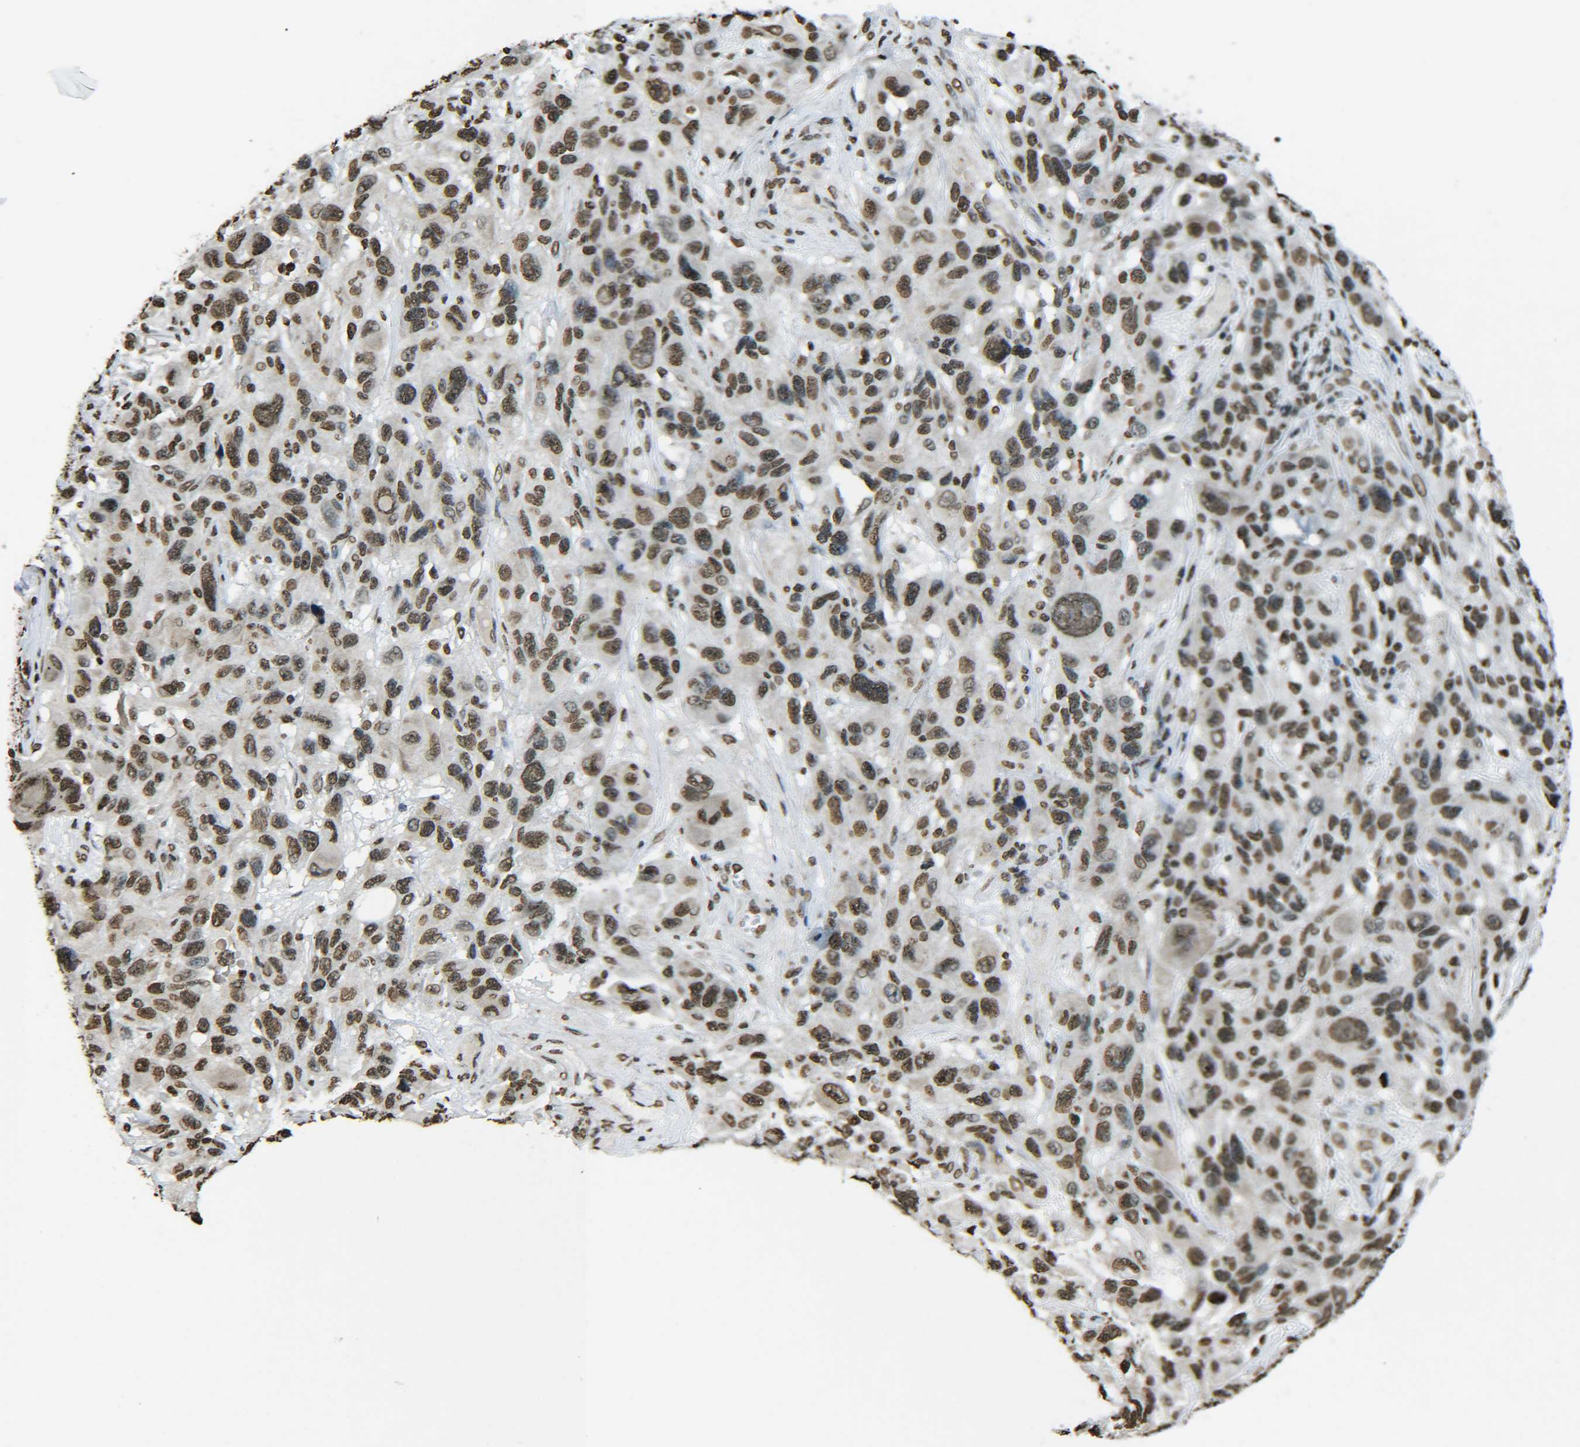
{"staining": {"intensity": "moderate", "quantity": ">75%", "location": "nuclear"}, "tissue": "melanoma", "cell_type": "Tumor cells", "image_type": "cancer", "snomed": [{"axis": "morphology", "description": "Malignant melanoma, NOS"}, {"axis": "topography", "description": "Skin"}], "caption": "The immunohistochemical stain labels moderate nuclear expression in tumor cells of melanoma tissue.", "gene": "H4C16", "patient": {"sex": "male", "age": 53}}